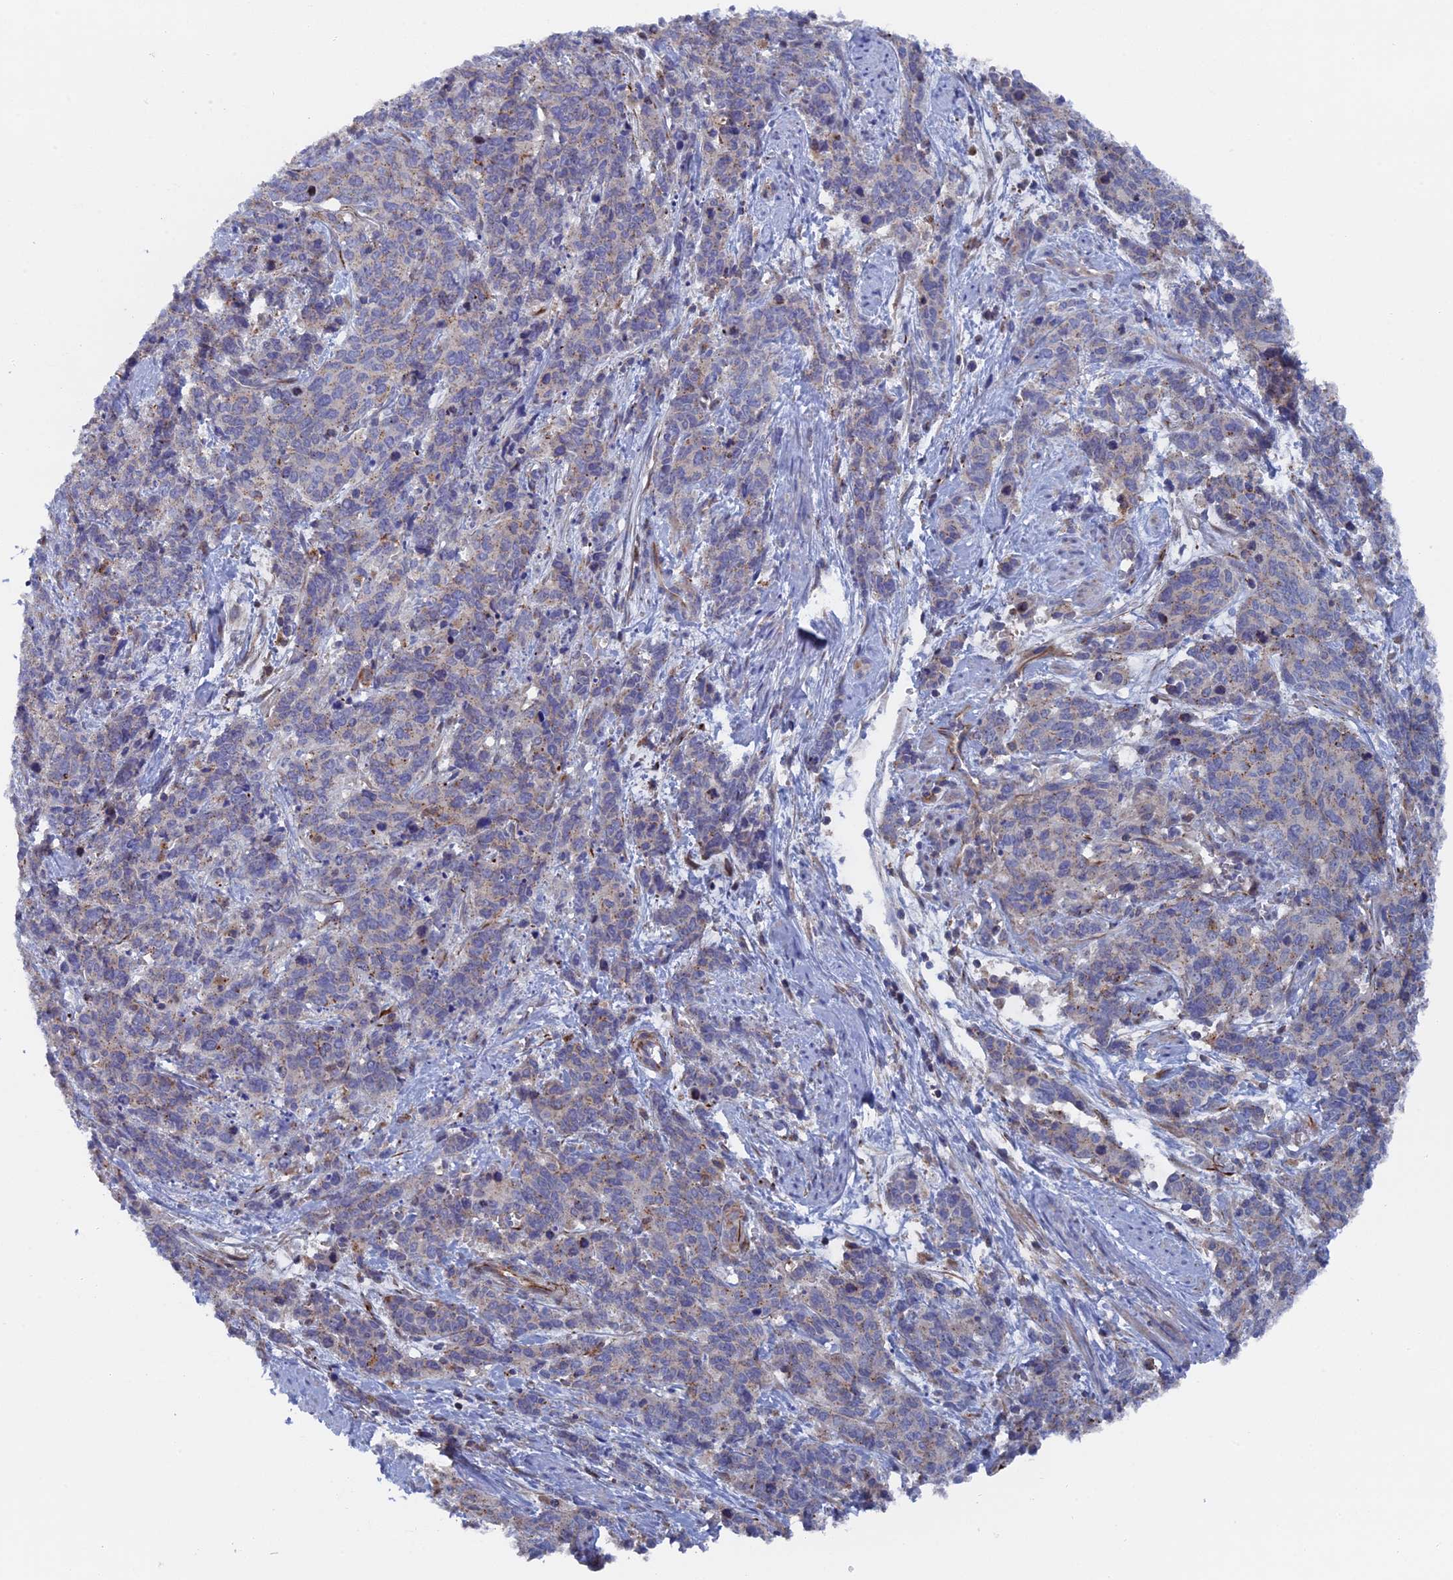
{"staining": {"intensity": "weak", "quantity": "<25%", "location": "cytoplasmic/membranous"}, "tissue": "cervical cancer", "cell_type": "Tumor cells", "image_type": "cancer", "snomed": [{"axis": "morphology", "description": "Squamous cell carcinoma, NOS"}, {"axis": "topography", "description": "Cervix"}], "caption": "Tumor cells are negative for protein expression in human squamous cell carcinoma (cervical).", "gene": "SMG9", "patient": {"sex": "female", "age": 60}}